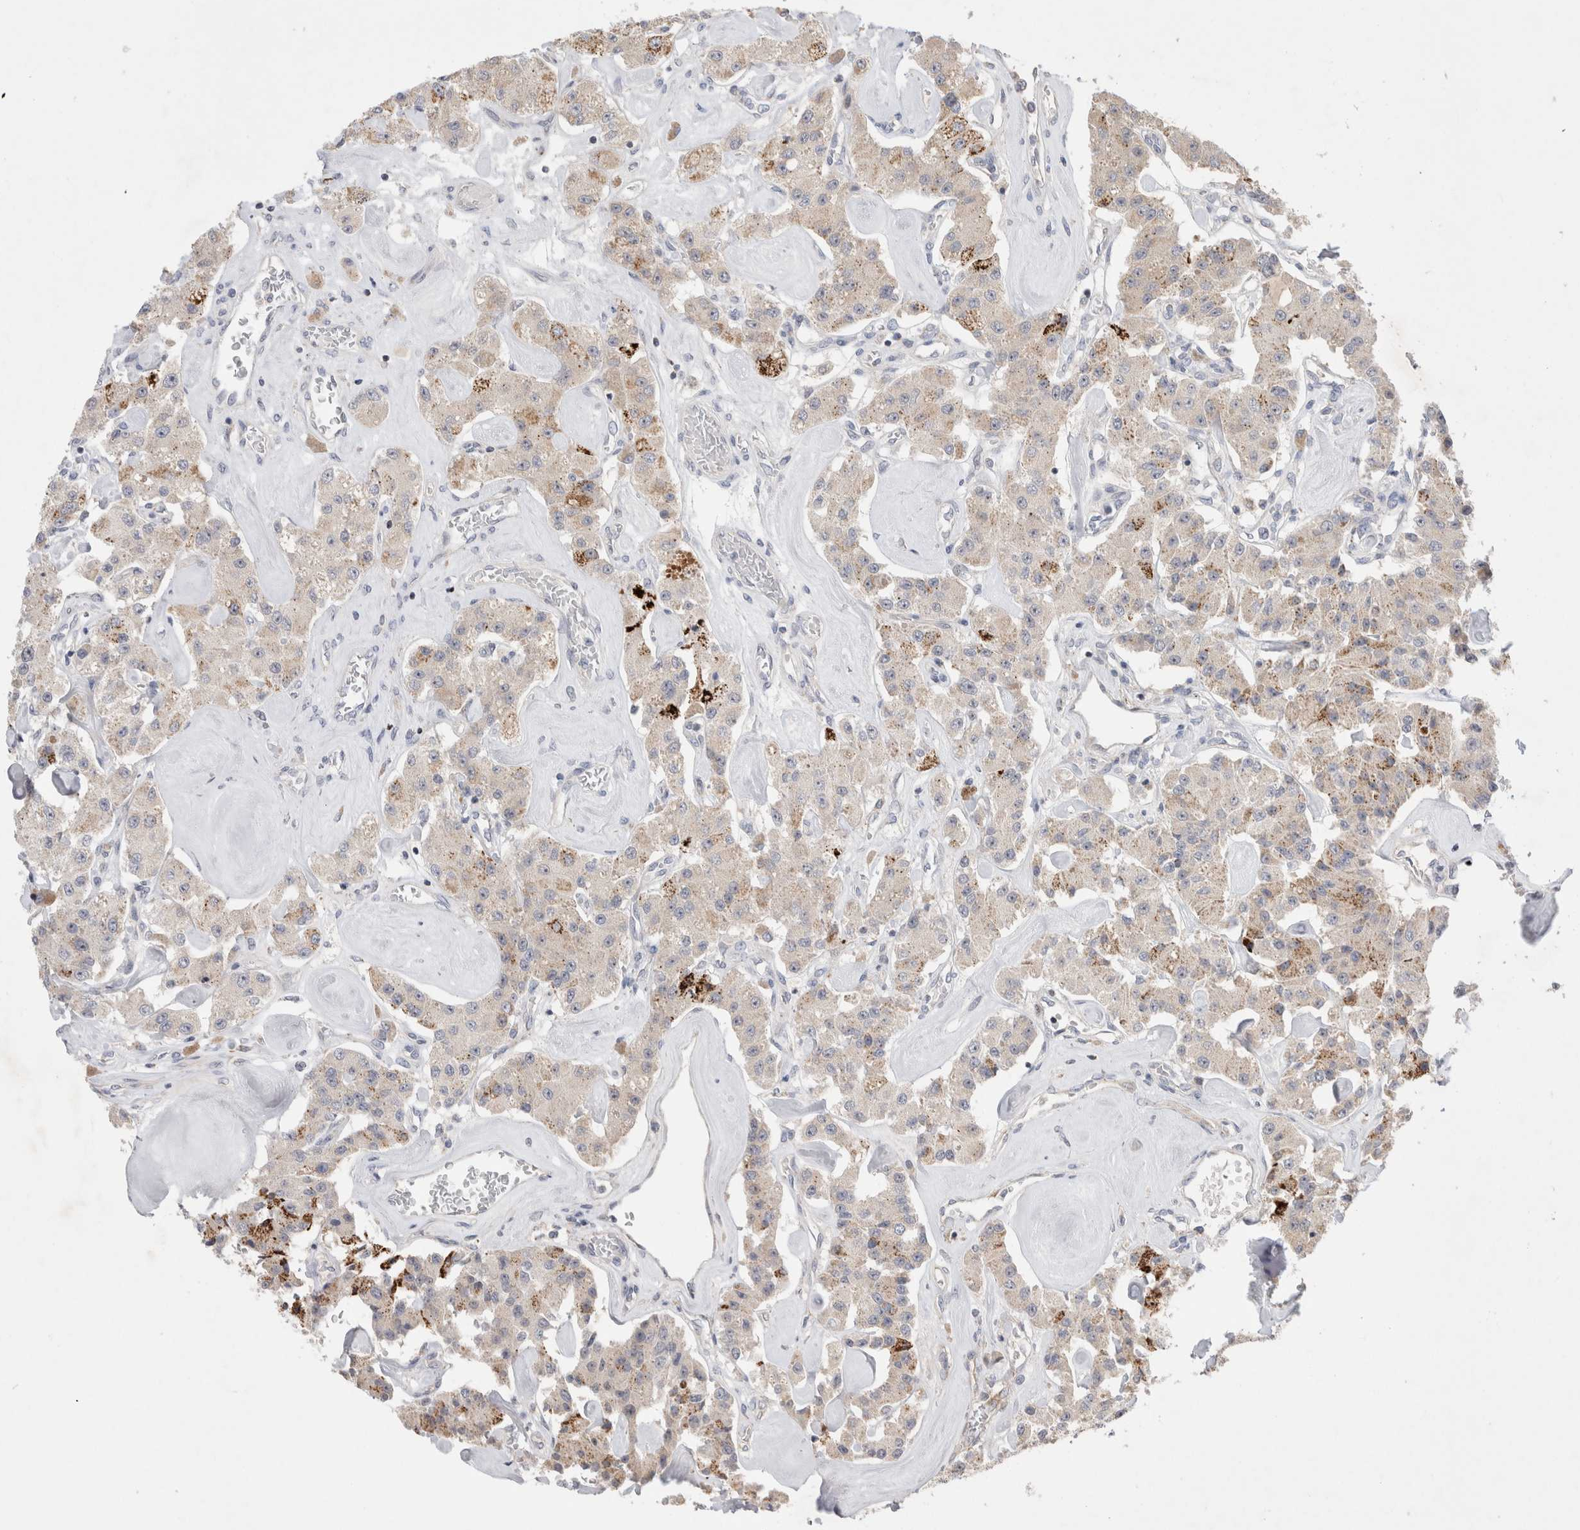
{"staining": {"intensity": "weak", "quantity": ">75%", "location": "cytoplasmic/membranous"}, "tissue": "carcinoid", "cell_type": "Tumor cells", "image_type": "cancer", "snomed": [{"axis": "morphology", "description": "Carcinoid, malignant, NOS"}, {"axis": "topography", "description": "Pancreas"}], "caption": "Immunohistochemistry micrograph of neoplastic tissue: human carcinoid stained using immunohistochemistry (IHC) shows low levels of weak protein expression localized specifically in the cytoplasmic/membranous of tumor cells, appearing as a cytoplasmic/membranous brown color.", "gene": "CHADL", "patient": {"sex": "male", "age": 41}}